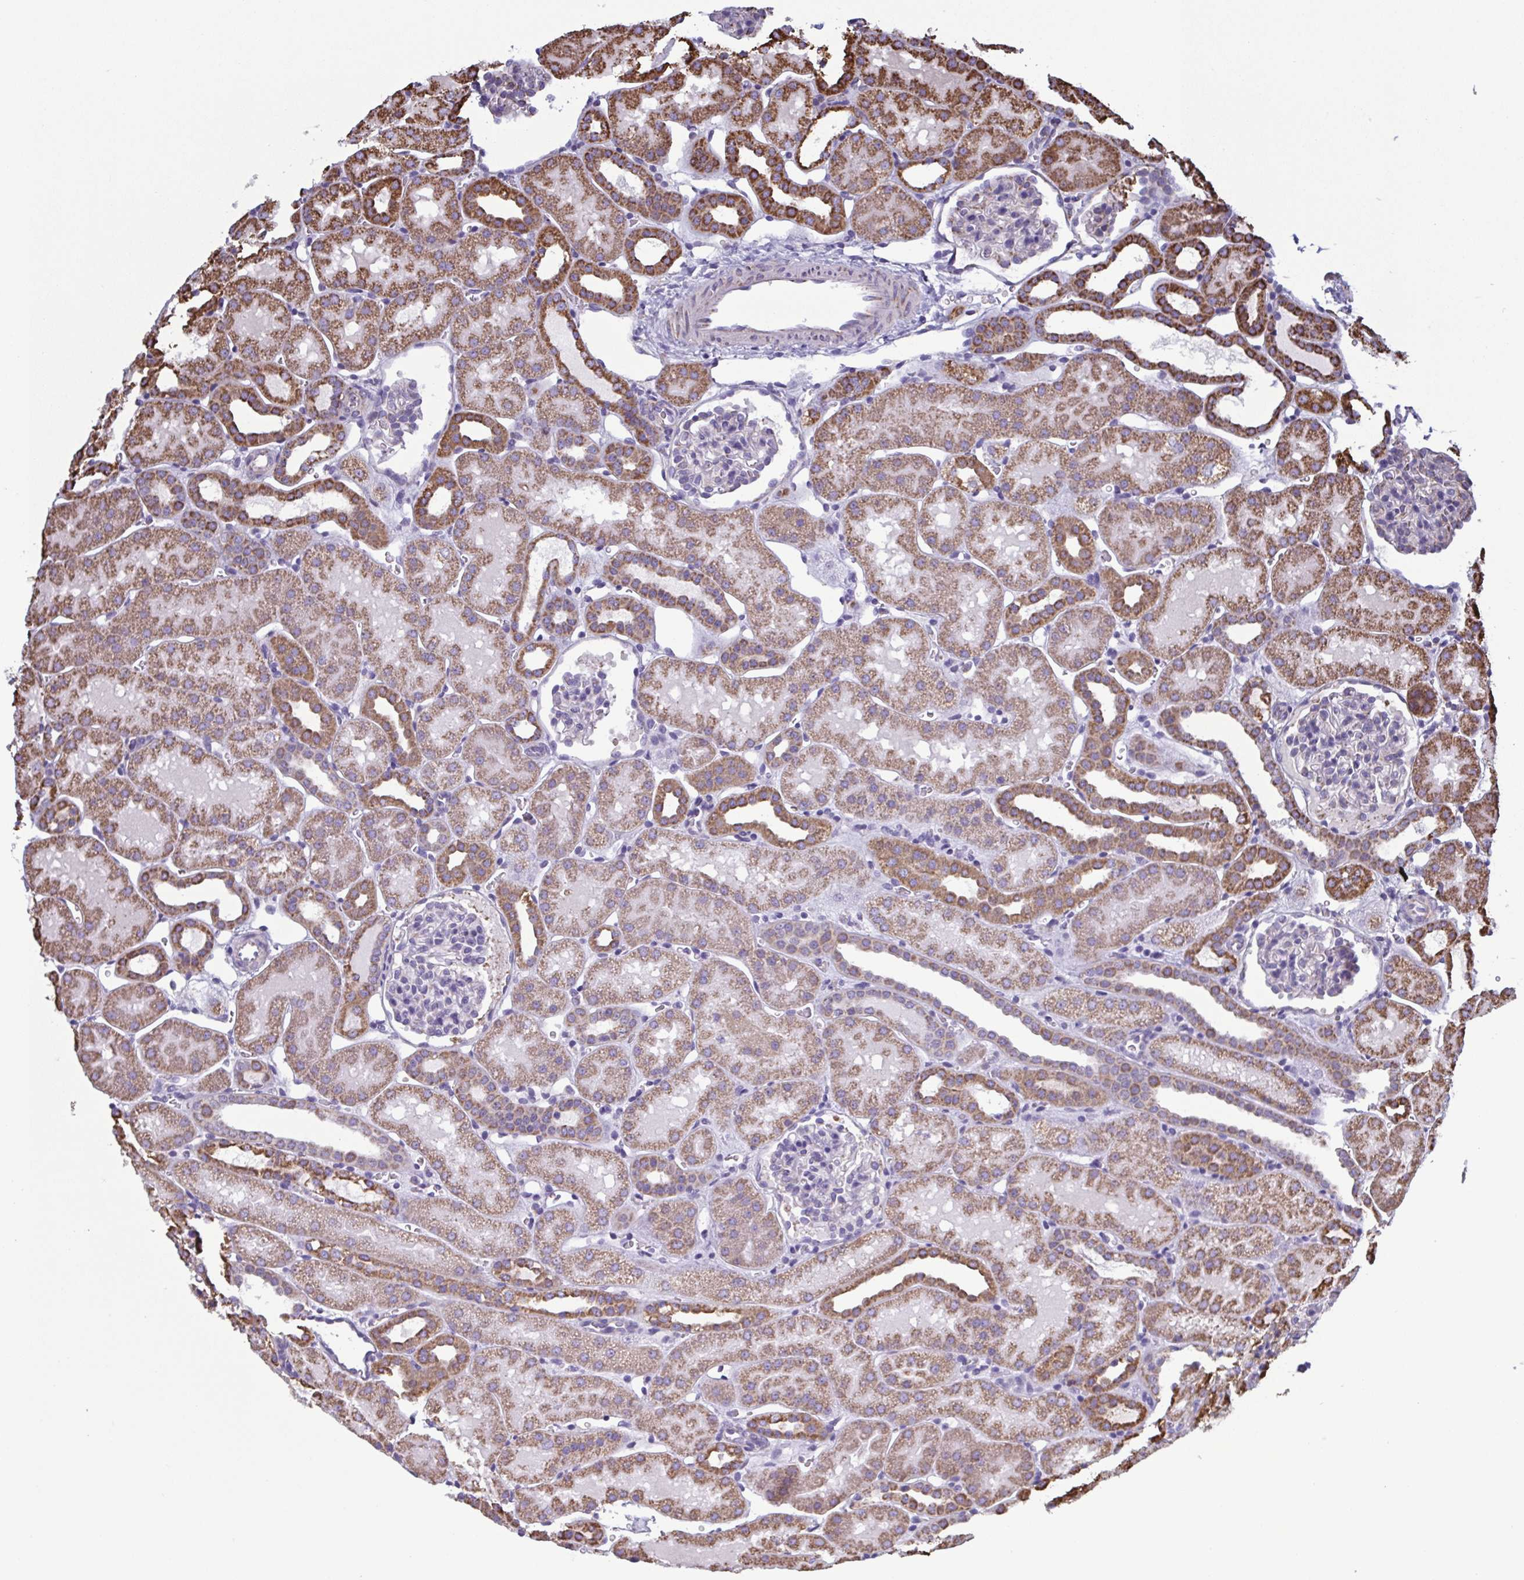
{"staining": {"intensity": "moderate", "quantity": "<25%", "location": "cytoplasmic/membranous"}, "tissue": "kidney", "cell_type": "Cells in glomeruli", "image_type": "normal", "snomed": [{"axis": "morphology", "description": "Normal tissue, NOS"}, {"axis": "topography", "description": "Kidney"}], "caption": "Immunohistochemical staining of benign human kidney reveals moderate cytoplasmic/membranous protein positivity in approximately <25% of cells in glomeruli. Nuclei are stained in blue.", "gene": "CSDE1", "patient": {"sex": "male", "age": 2}}